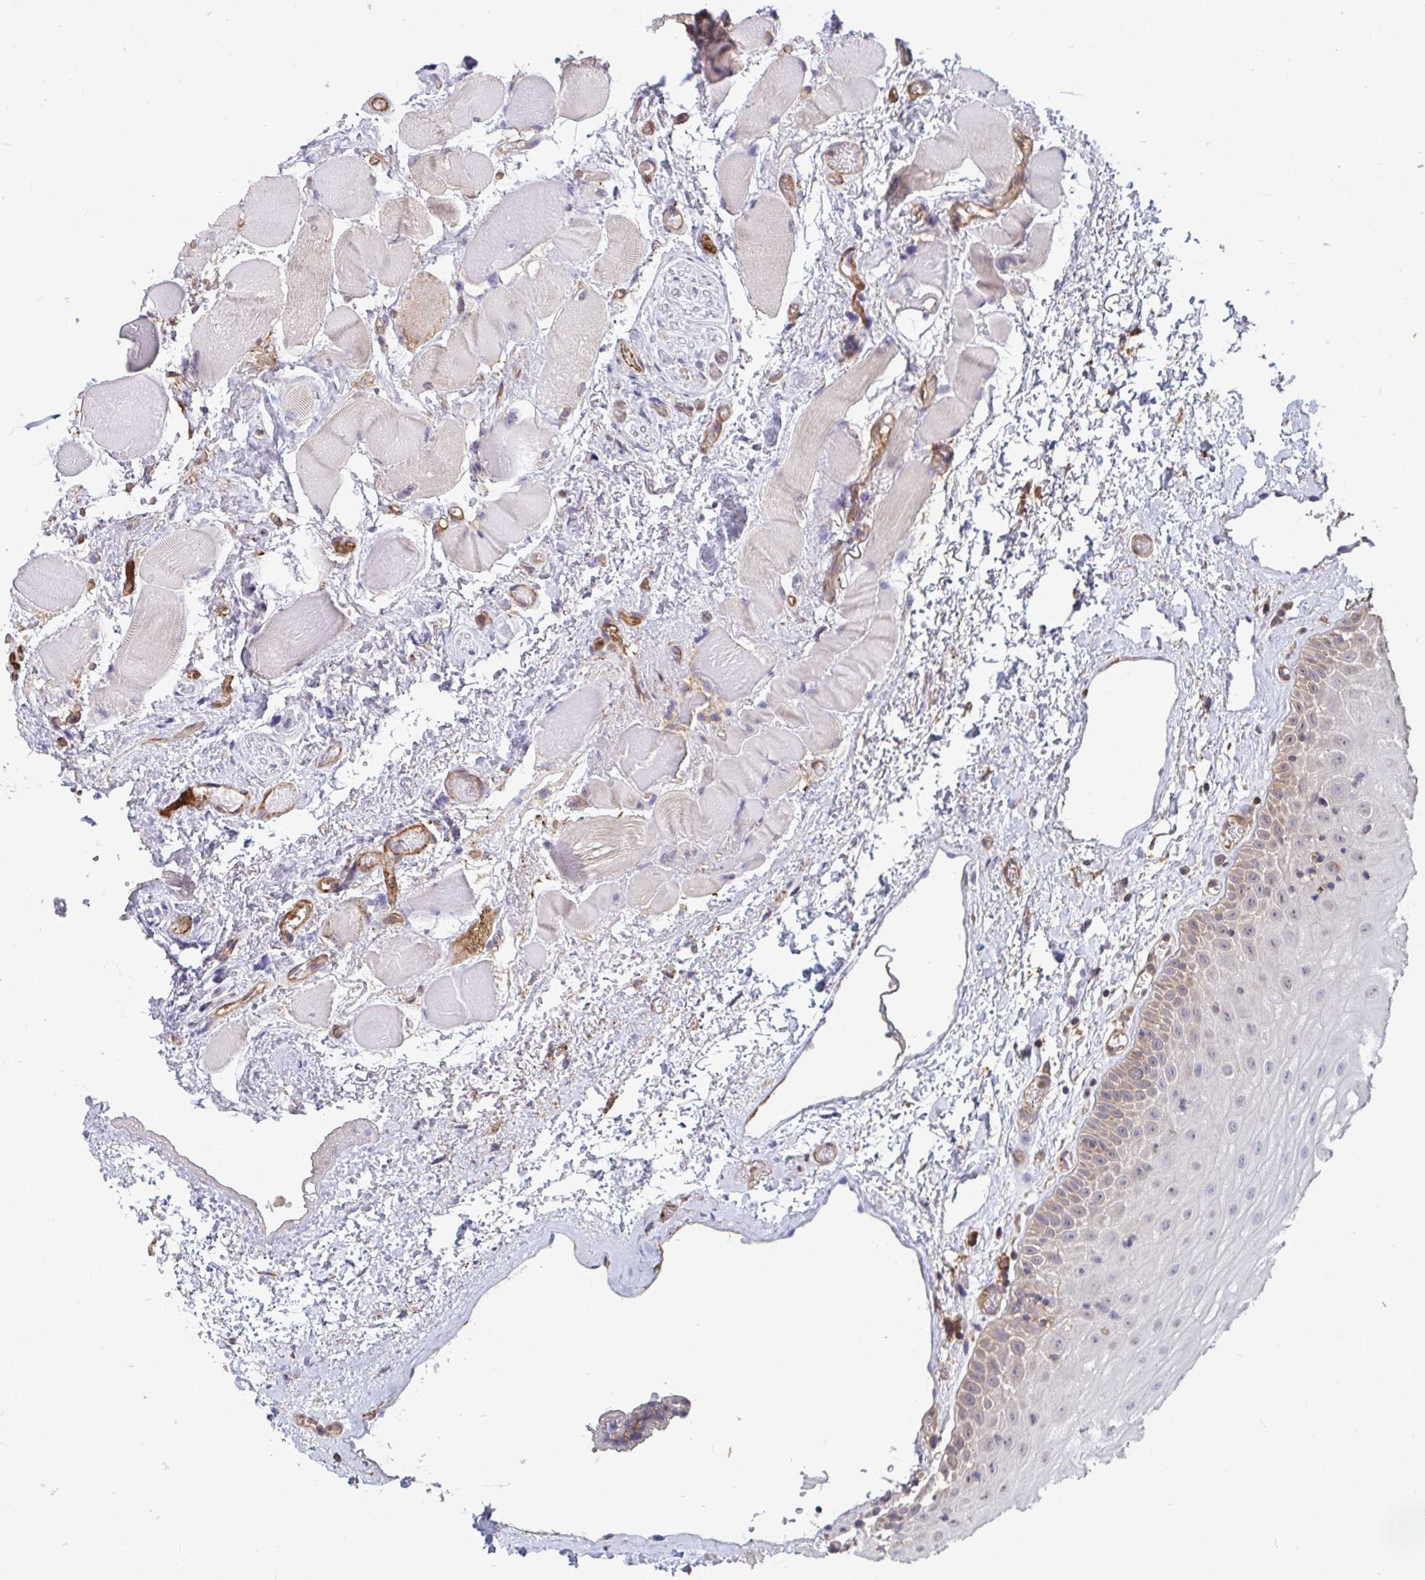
{"staining": {"intensity": "negative", "quantity": "none", "location": "none"}, "tissue": "oral mucosa", "cell_type": "Squamous epithelial cells", "image_type": "normal", "snomed": [{"axis": "morphology", "description": "Normal tissue, NOS"}, {"axis": "topography", "description": "Oral tissue"}], "caption": "This is an IHC image of normal human oral mucosa. There is no staining in squamous epithelial cells.", "gene": "ISCU", "patient": {"sex": "female", "age": 82}}